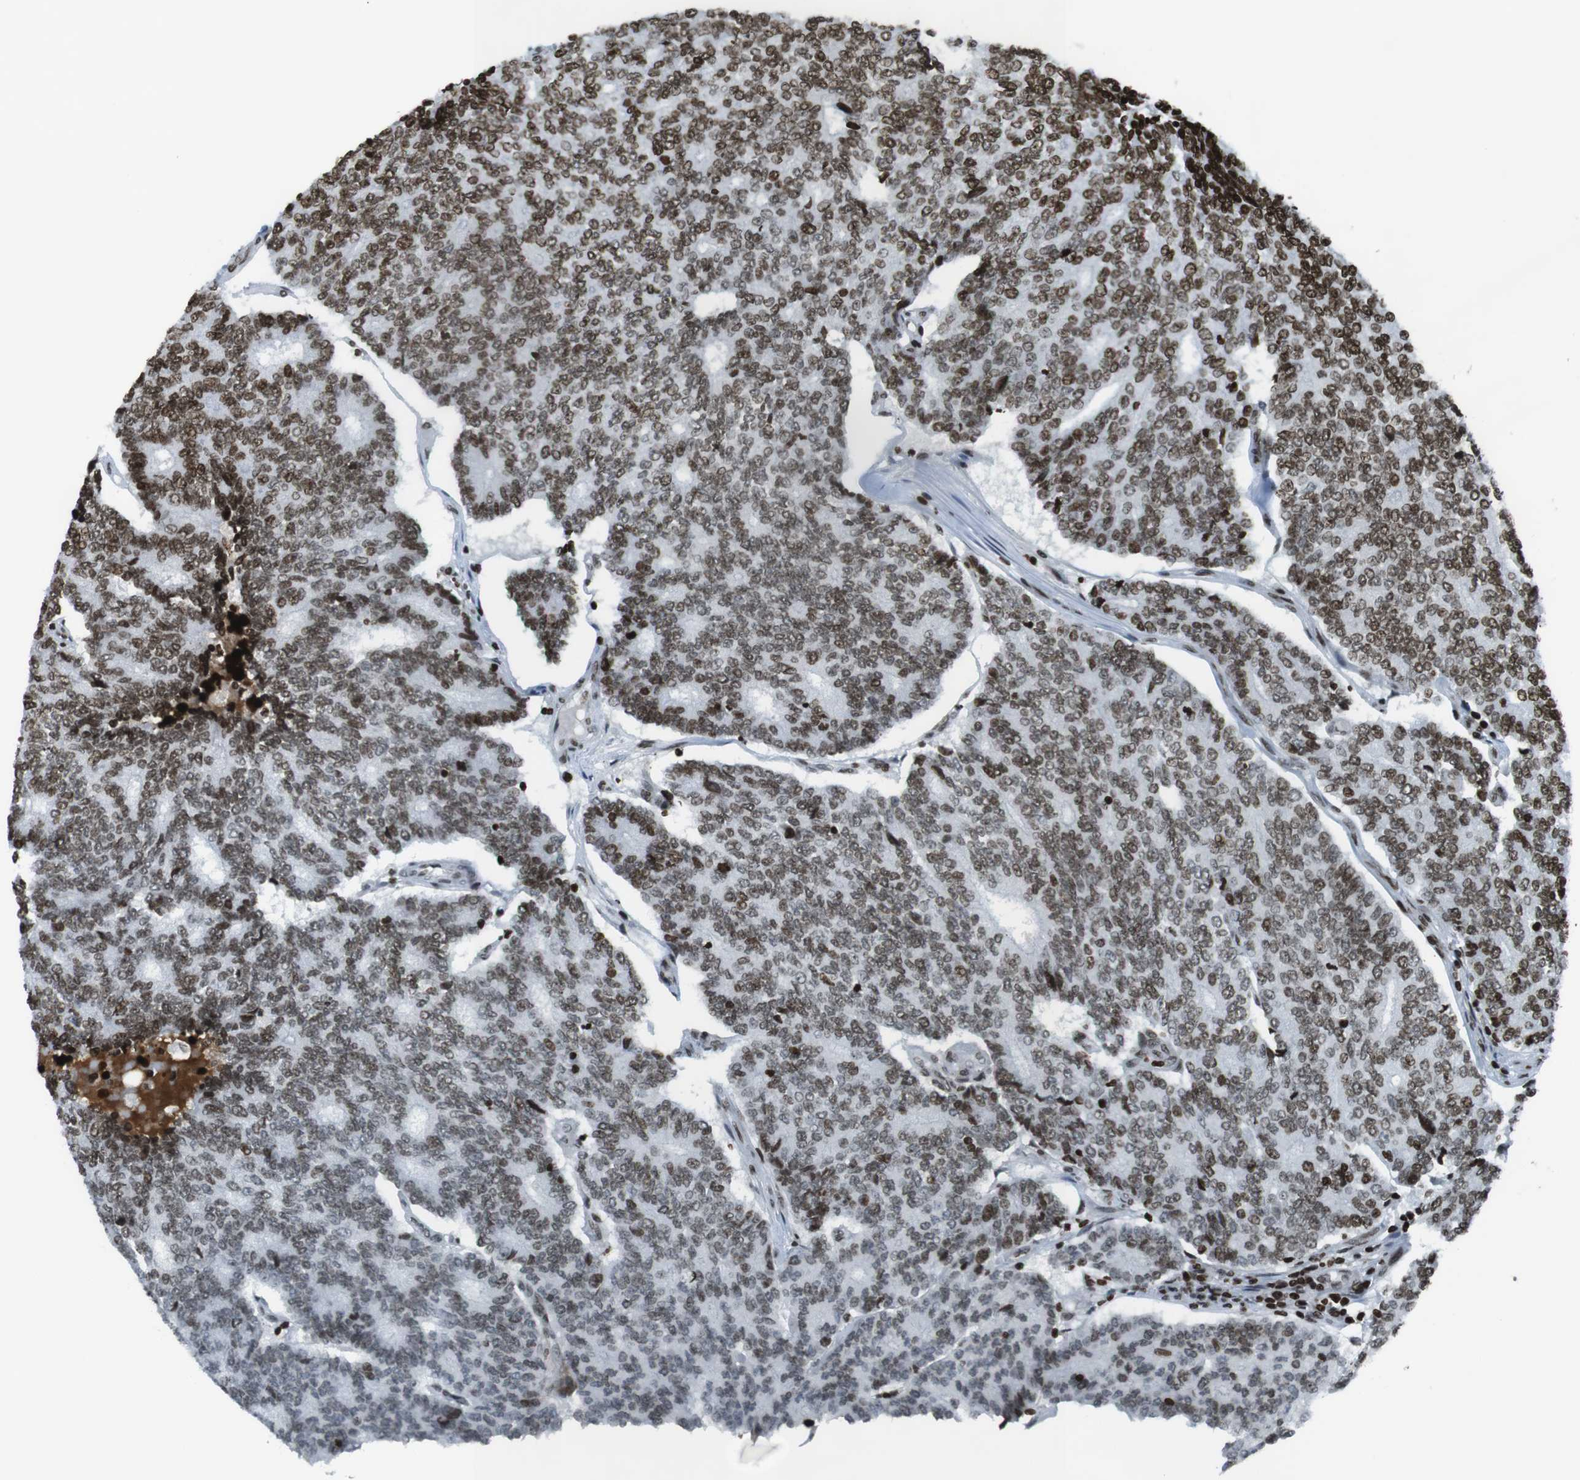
{"staining": {"intensity": "moderate", "quantity": ">75%", "location": "nuclear"}, "tissue": "prostate cancer", "cell_type": "Tumor cells", "image_type": "cancer", "snomed": [{"axis": "morphology", "description": "Normal tissue, NOS"}, {"axis": "morphology", "description": "Adenocarcinoma, High grade"}, {"axis": "topography", "description": "Prostate"}, {"axis": "topography", "description": "Seminal veicle"}], "caption": "Protein expression analysis of human prostate cancer reveals moderate nuclear expression in approximately >75% of tumor cells.", "gene": "H2AC8", "patient": {"sex": "male", "age": 55}}